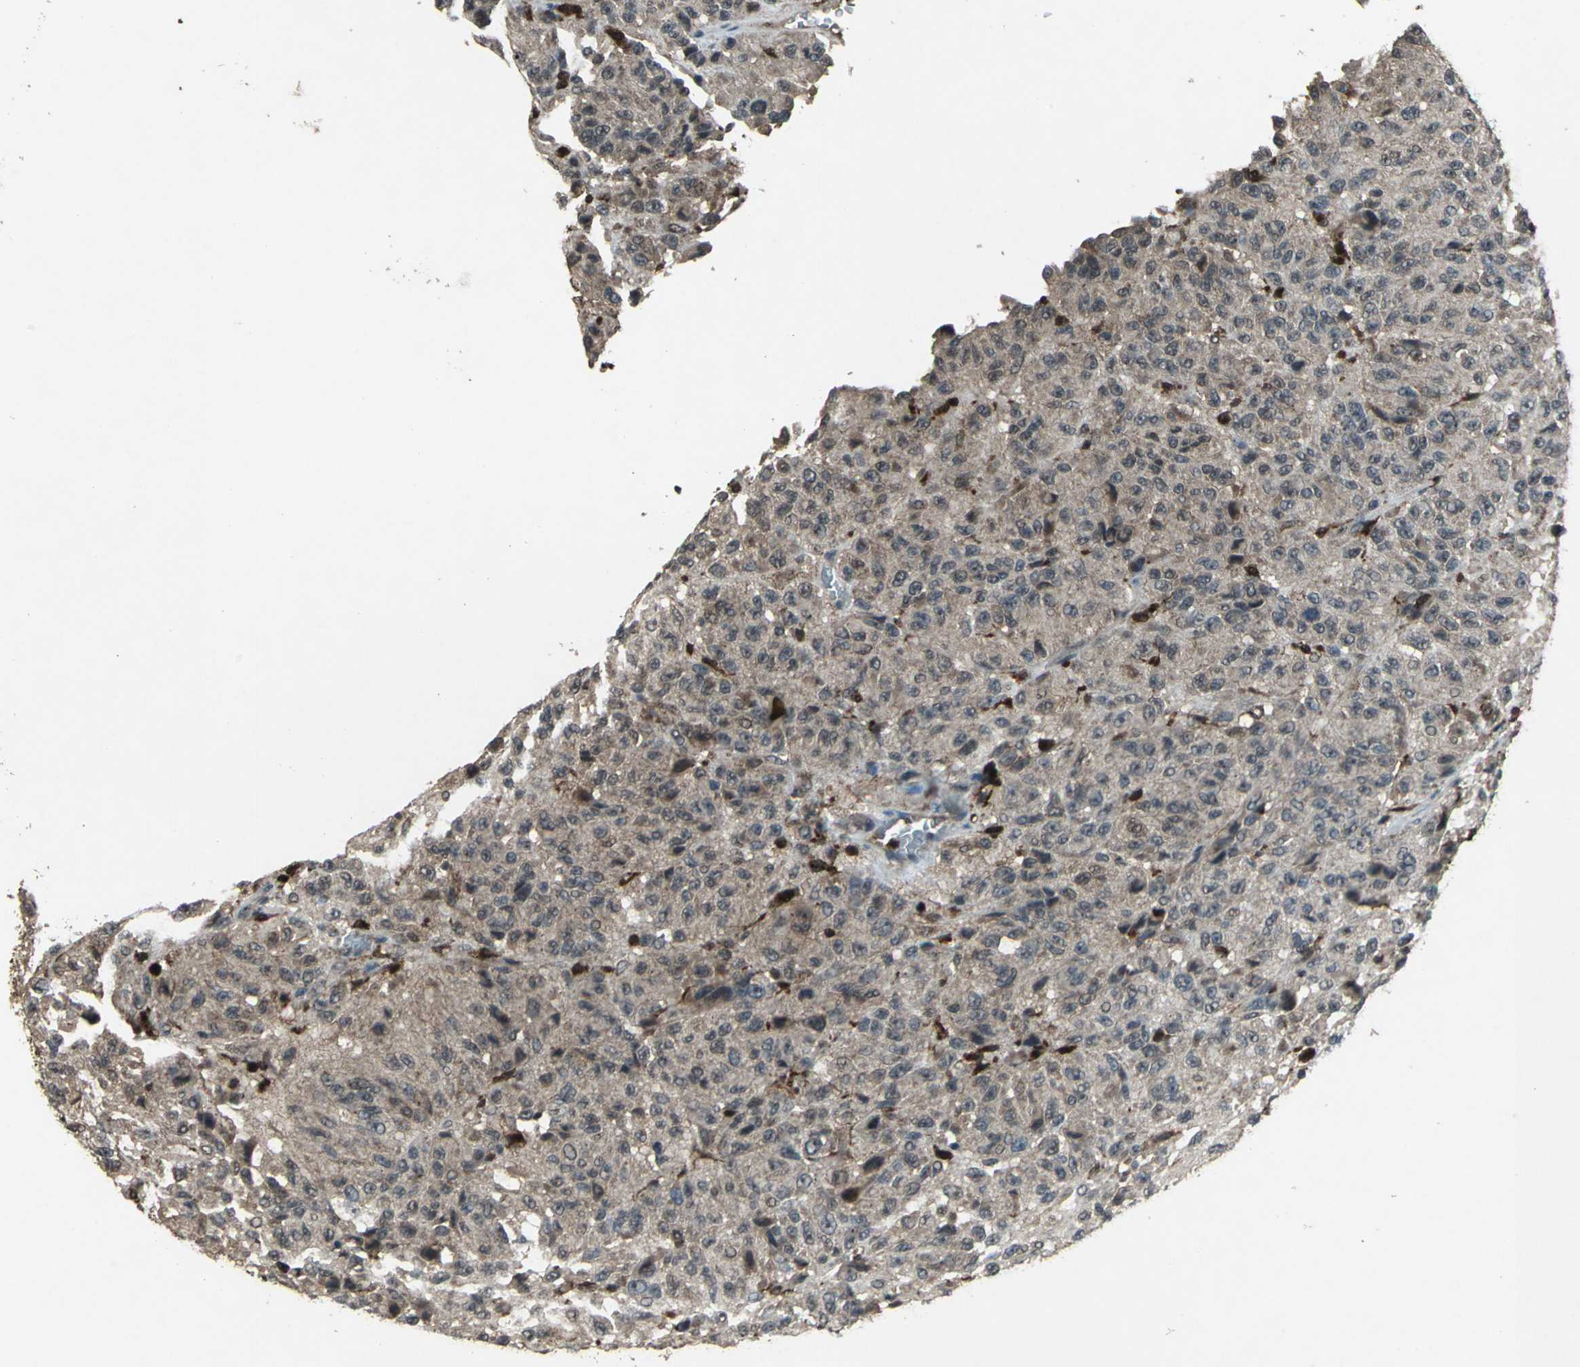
{"staining": {"intensity": "weak", "quantity": ">75%", "location": "cytoplasmic/membranous"}, "tissue": "melanoma", "cell_type": "Tumor cells", "image_type": "cancer", "snomed": [{"axis": "morphology", "description": "Malignant melanoma, Metastatic site"}, {"axis": "topography", "description": "Lung"}], "caption": "High-power microscopy captured an immunohistochemistry (IHC) micrograph of melanoma, revealing weak cytoplasmic/membranous positivity in approximately >75% of tumor cells. The staining was performed using DAB (3,3'-diaminobenzidine) to visualize the protein expression in brown, while the nuclei were stained in blue with hematoxylin (Magnification: 20x).", "gene": "PYCARD", "patient": {"sex": "male", "age": 64}}